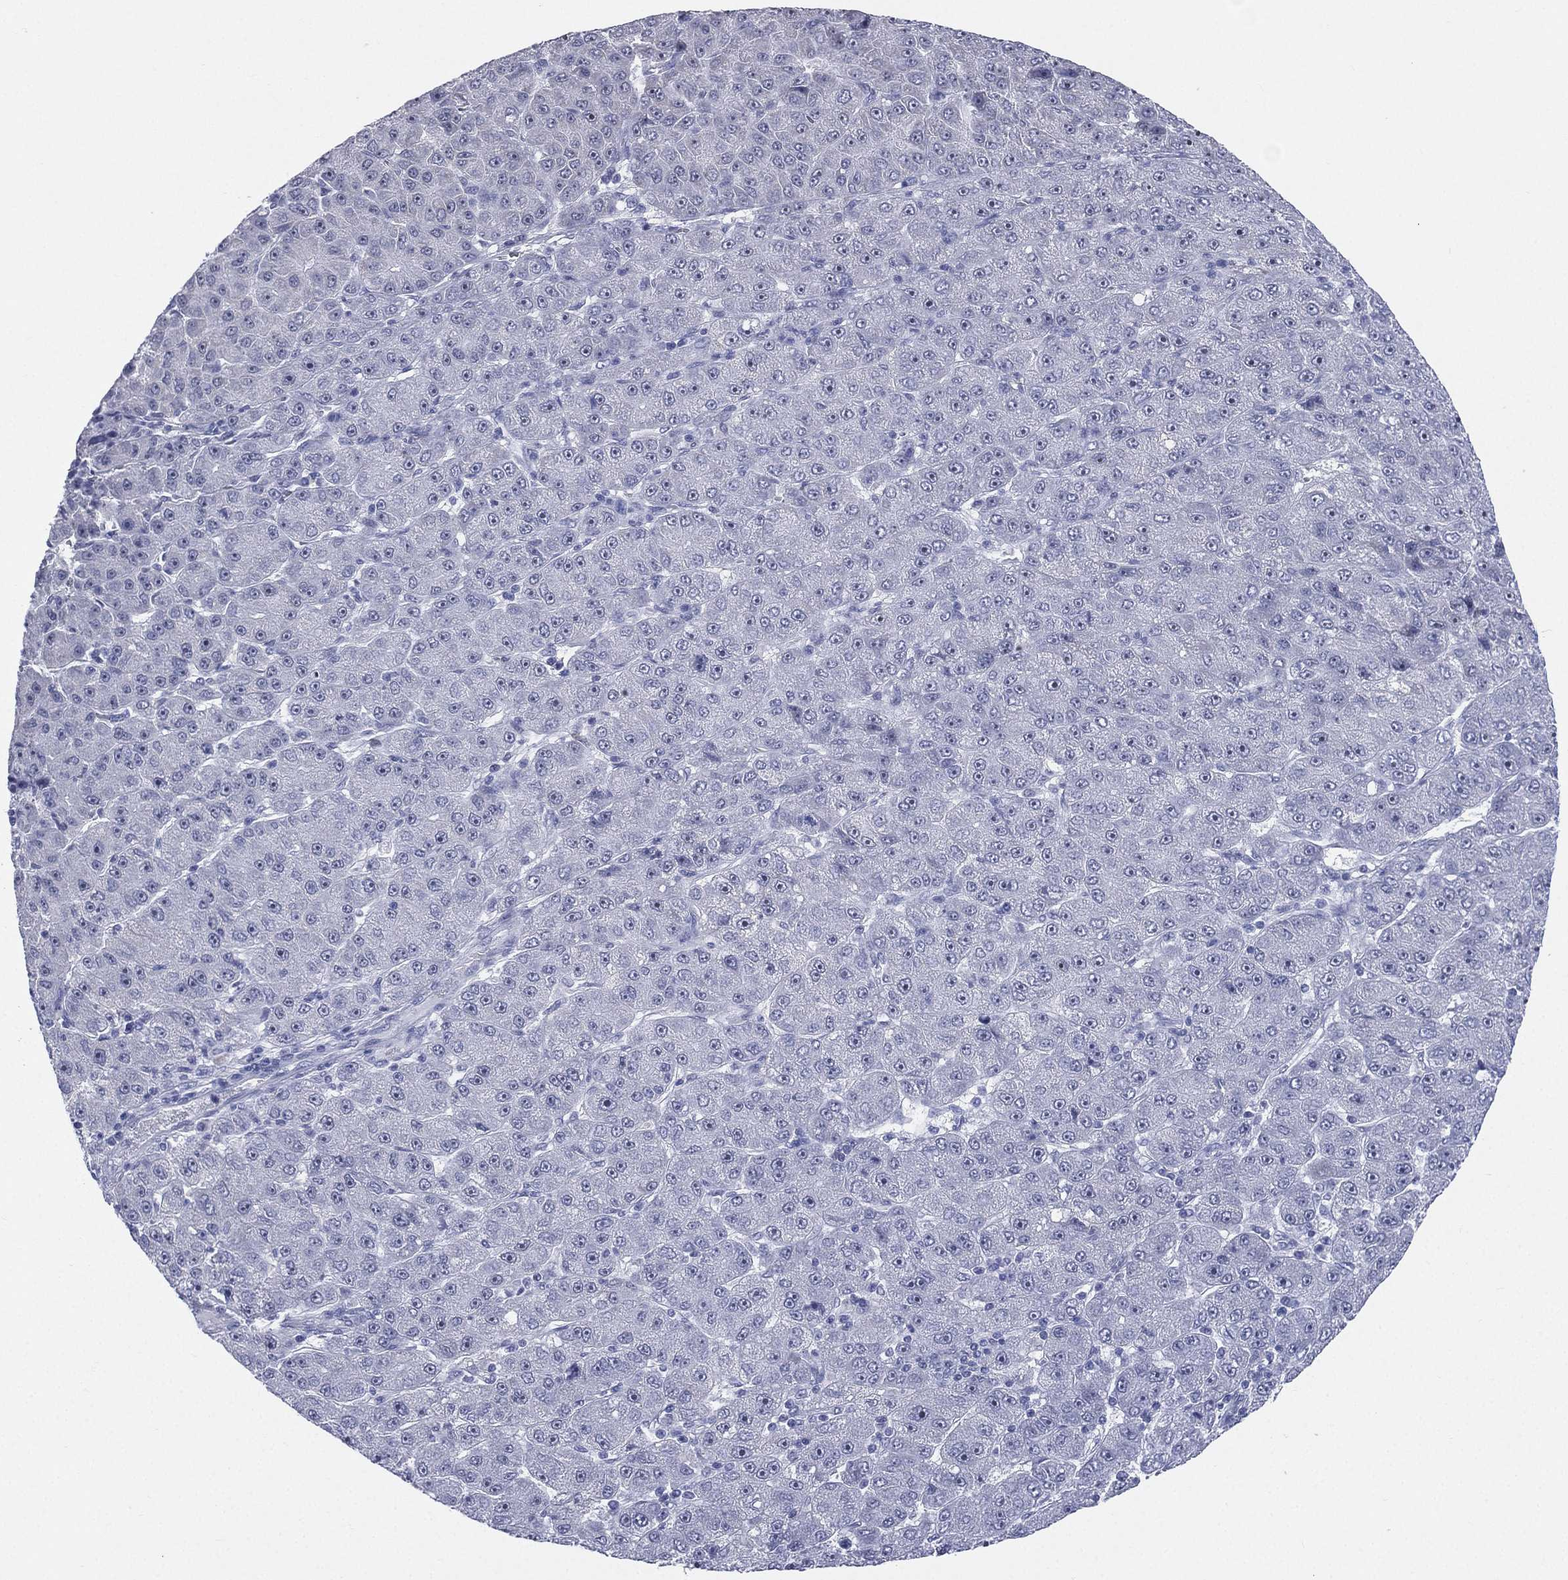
{"staining": {"intensity": "strong", "quantity": "<25%", "location": "nuclear"}, "tissue": "liver cancer", "cell_type": "Tumor cells", "image_type": "cancer", "snomed": [{"axis": "morphology", "description": "Carcinoma, Hepatocellular, NOS"}, {"axis": "topography", "description": "Liver"}], "caption": "This micrograph reveals IHC staining of liver cancer, with medium strong nuclear positivity in about <25% of tumor cells.", "gene": "CD22", "patient": {"sex": "male", "age": 67}}